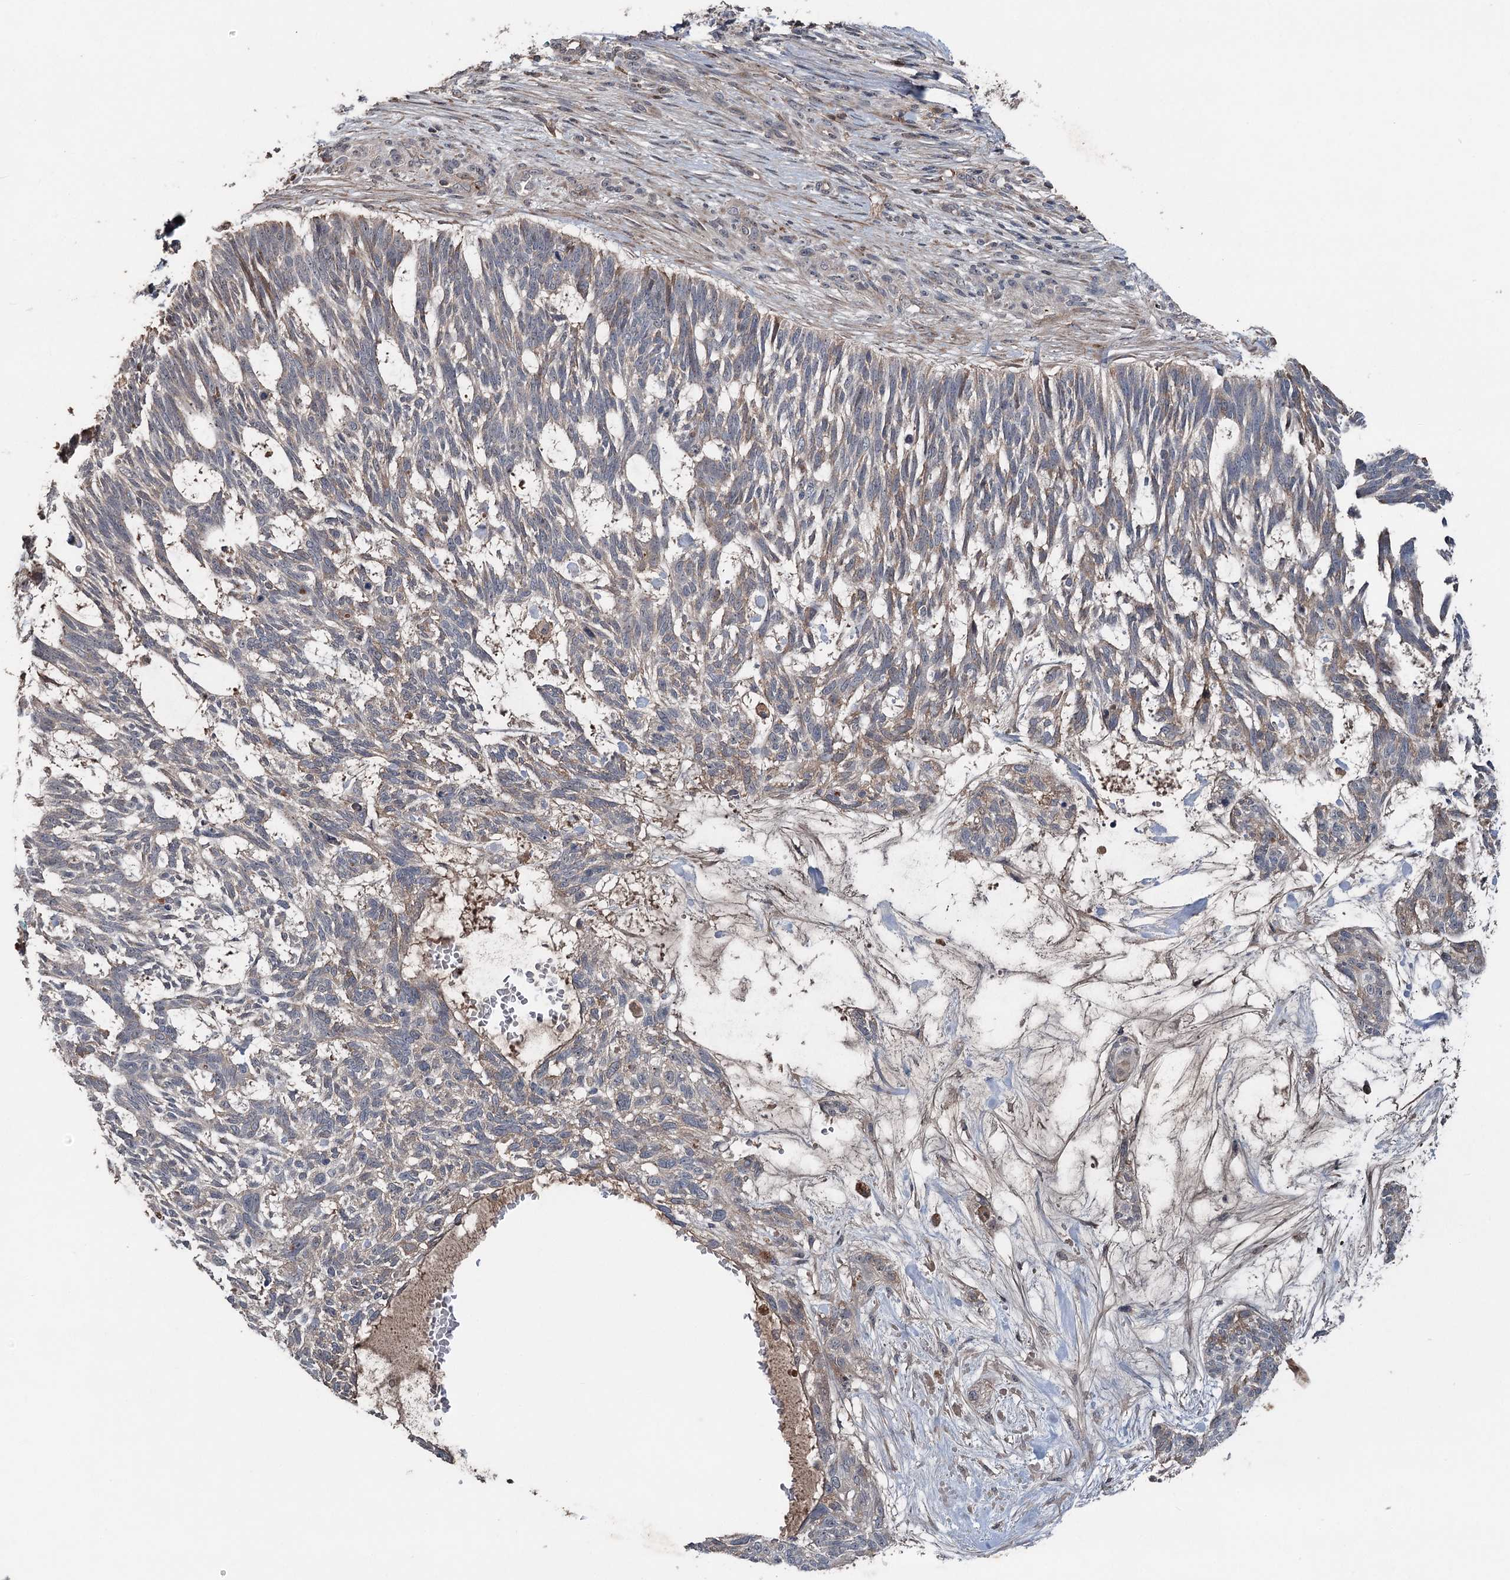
{"staining": {"intensity": "weak", "quantity": "<25%", "location": "cytoplasmic/membranous"}, "tissue": "skin cancer", "cell_type": "Tumor cells", "image_type": "cancer", "snomed": [{"axis": "morphology", "description": "Basal cell carcinoma"}, {"axis": "topography", "description": "Skin"}], "caption": "An immunohistochemistry (IHC) photomicrograph of skin basal cell carcinoma is shown. There is no staining in tumor cells of skin basal cell carcinoma.", "gene": "MAPK8IP2", "patient": {"sex": "male", "age": 88}}